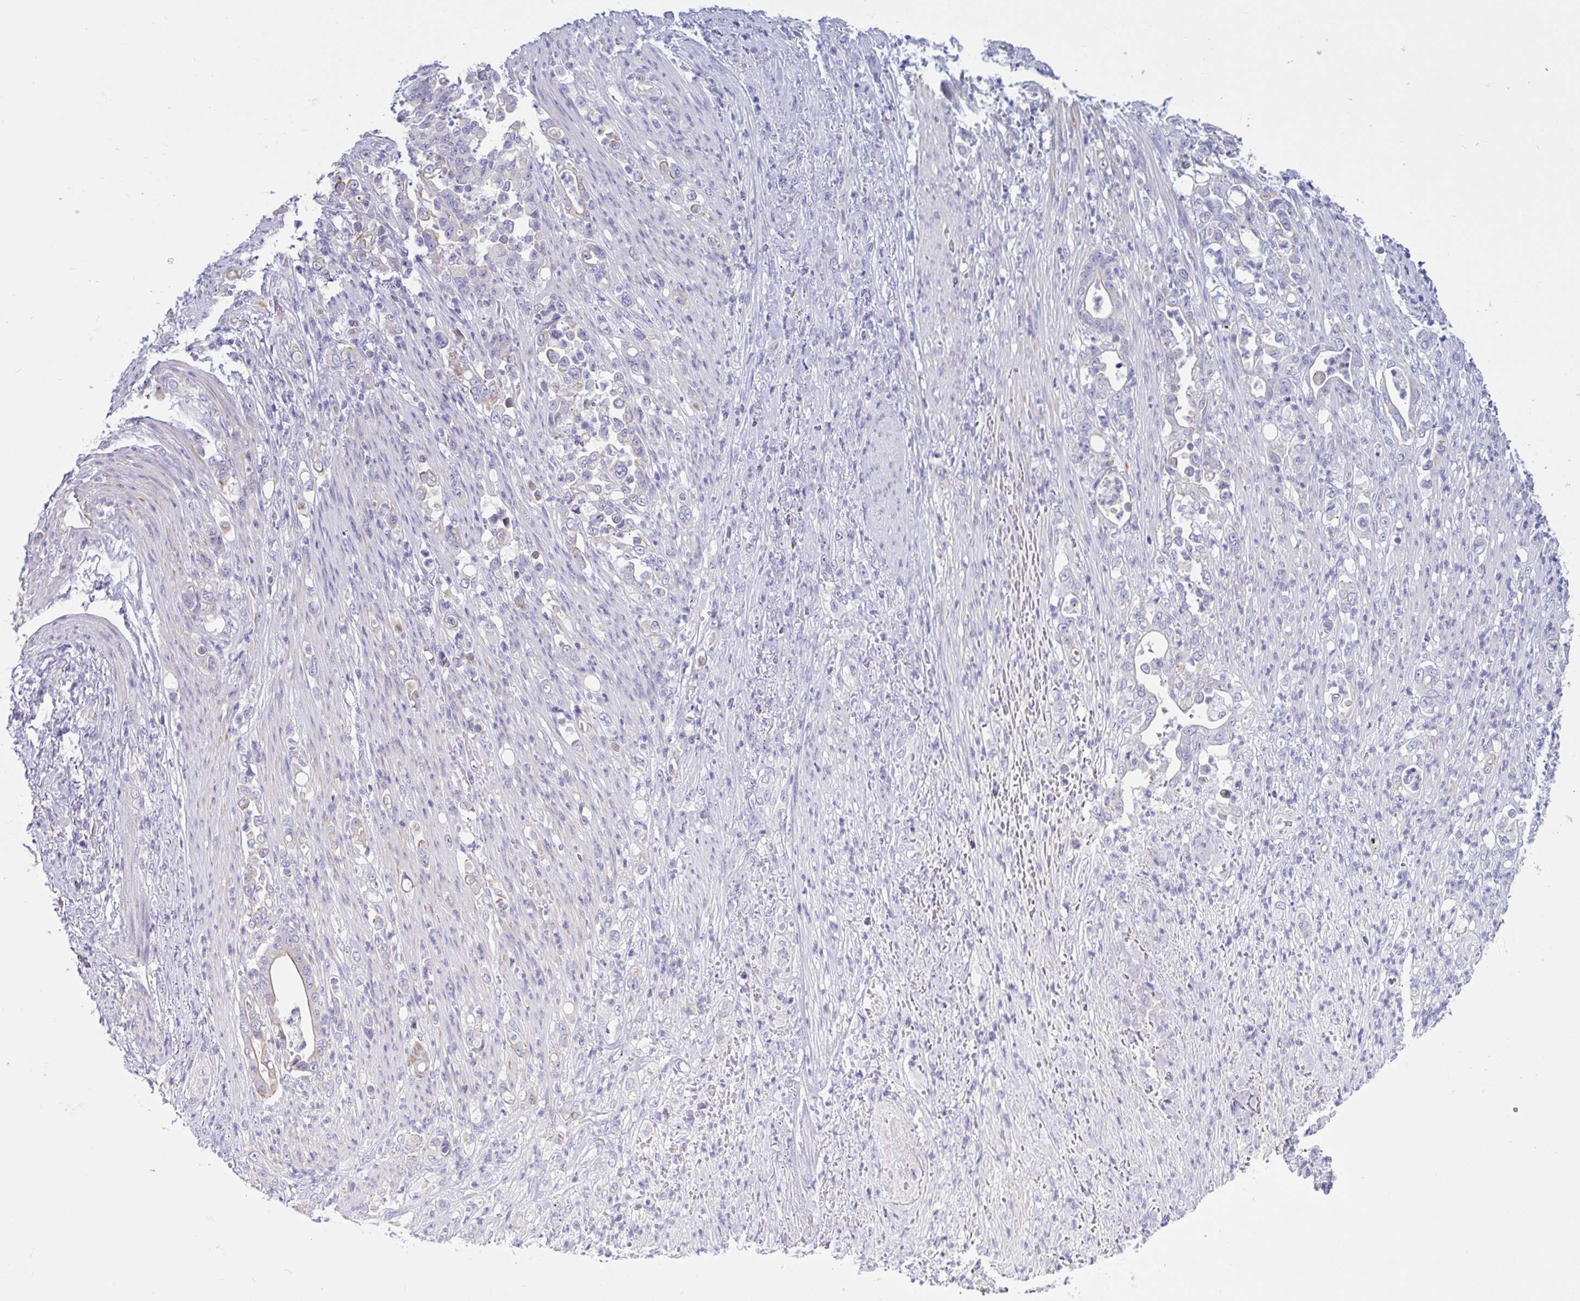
{"staining": {"intensity": "negative", "quantity": "none", "location": "none"}, "tissue": "stomach cancer", "cell_type": "Tumor cells", "image_type": "cancer", "snomed": [{"axis": "morphology", "description": "Normal tissue, NOS"}, {"axis": "morphology", "description": "Adenocarcinoma, NOS"}, {"axis": "topography", "description": "Stomach"}], "caption": "The immunohistochemistry histopathology image has no significant expression in tumor cells of stomach cancer tissue. (Immunohistochemistry (ihc), brightfield microscopy, high magnification).", "gene": "TNNI2", "patient": {"sex": "female", "age": 79}}